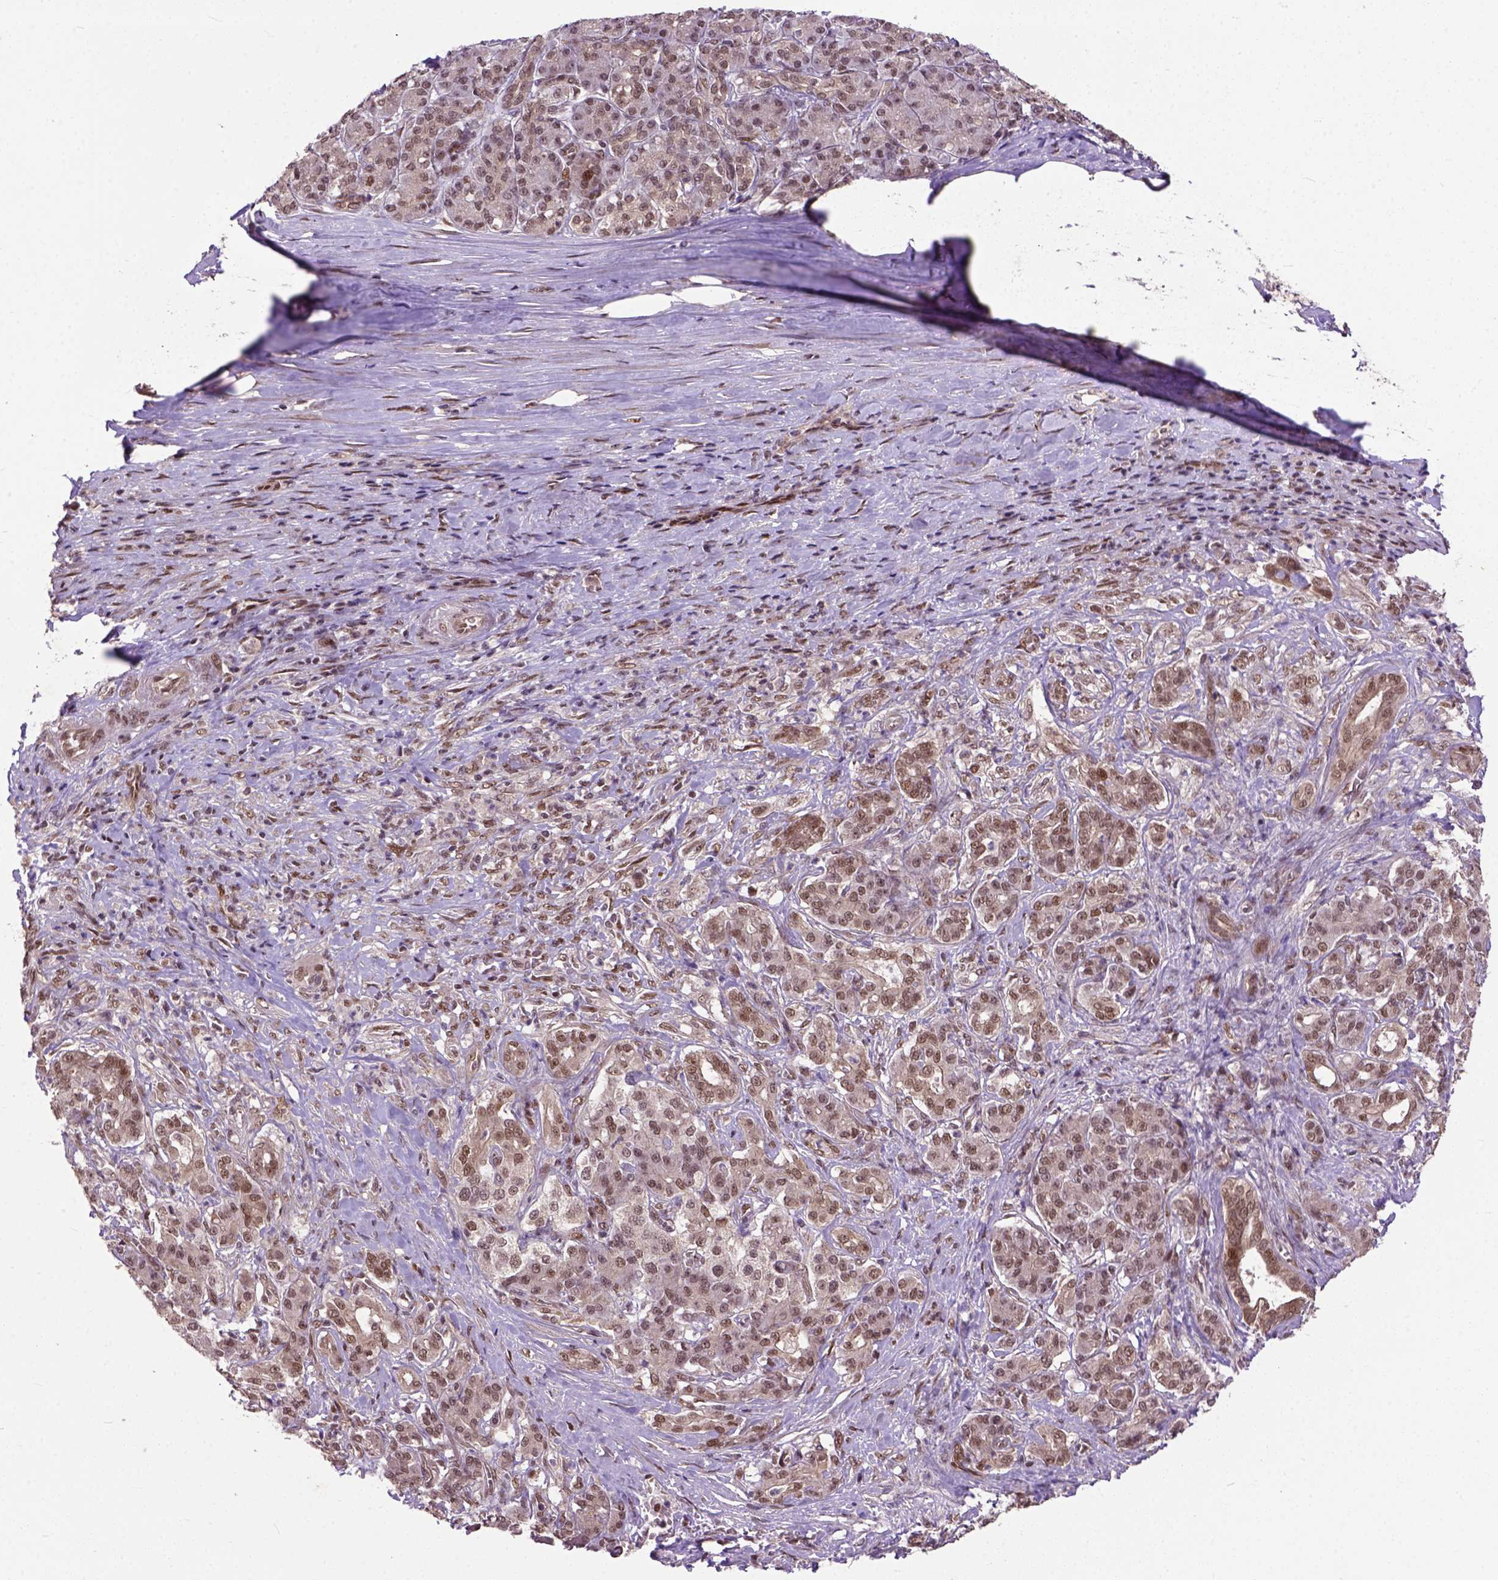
{"staining": {"intensity": "moderate", "quantity": ">75%", "location": "nuclear"}, "tissue": "pancreatic cancer", "cell_type": "Tumor cells", "image_type": "cancer", "snomed": [{"axis": "morphology", "description": "Normal tissue, NOS"}, {"axis": "morphology", "description": "Inflammation, NOS"}, {"axis": "morphology", "description": "Adenocarcinoma, NOS"}, {"axis": "topography", "description": "Pancreas"}], "caption": "Immunohistochemical staining of pancreatic cancer exhibits moderate nuclear protein expression in approximately >75% of tumor cells.", "gene": "ZNF630", "patient": {"sex": "male", "age": 57}}